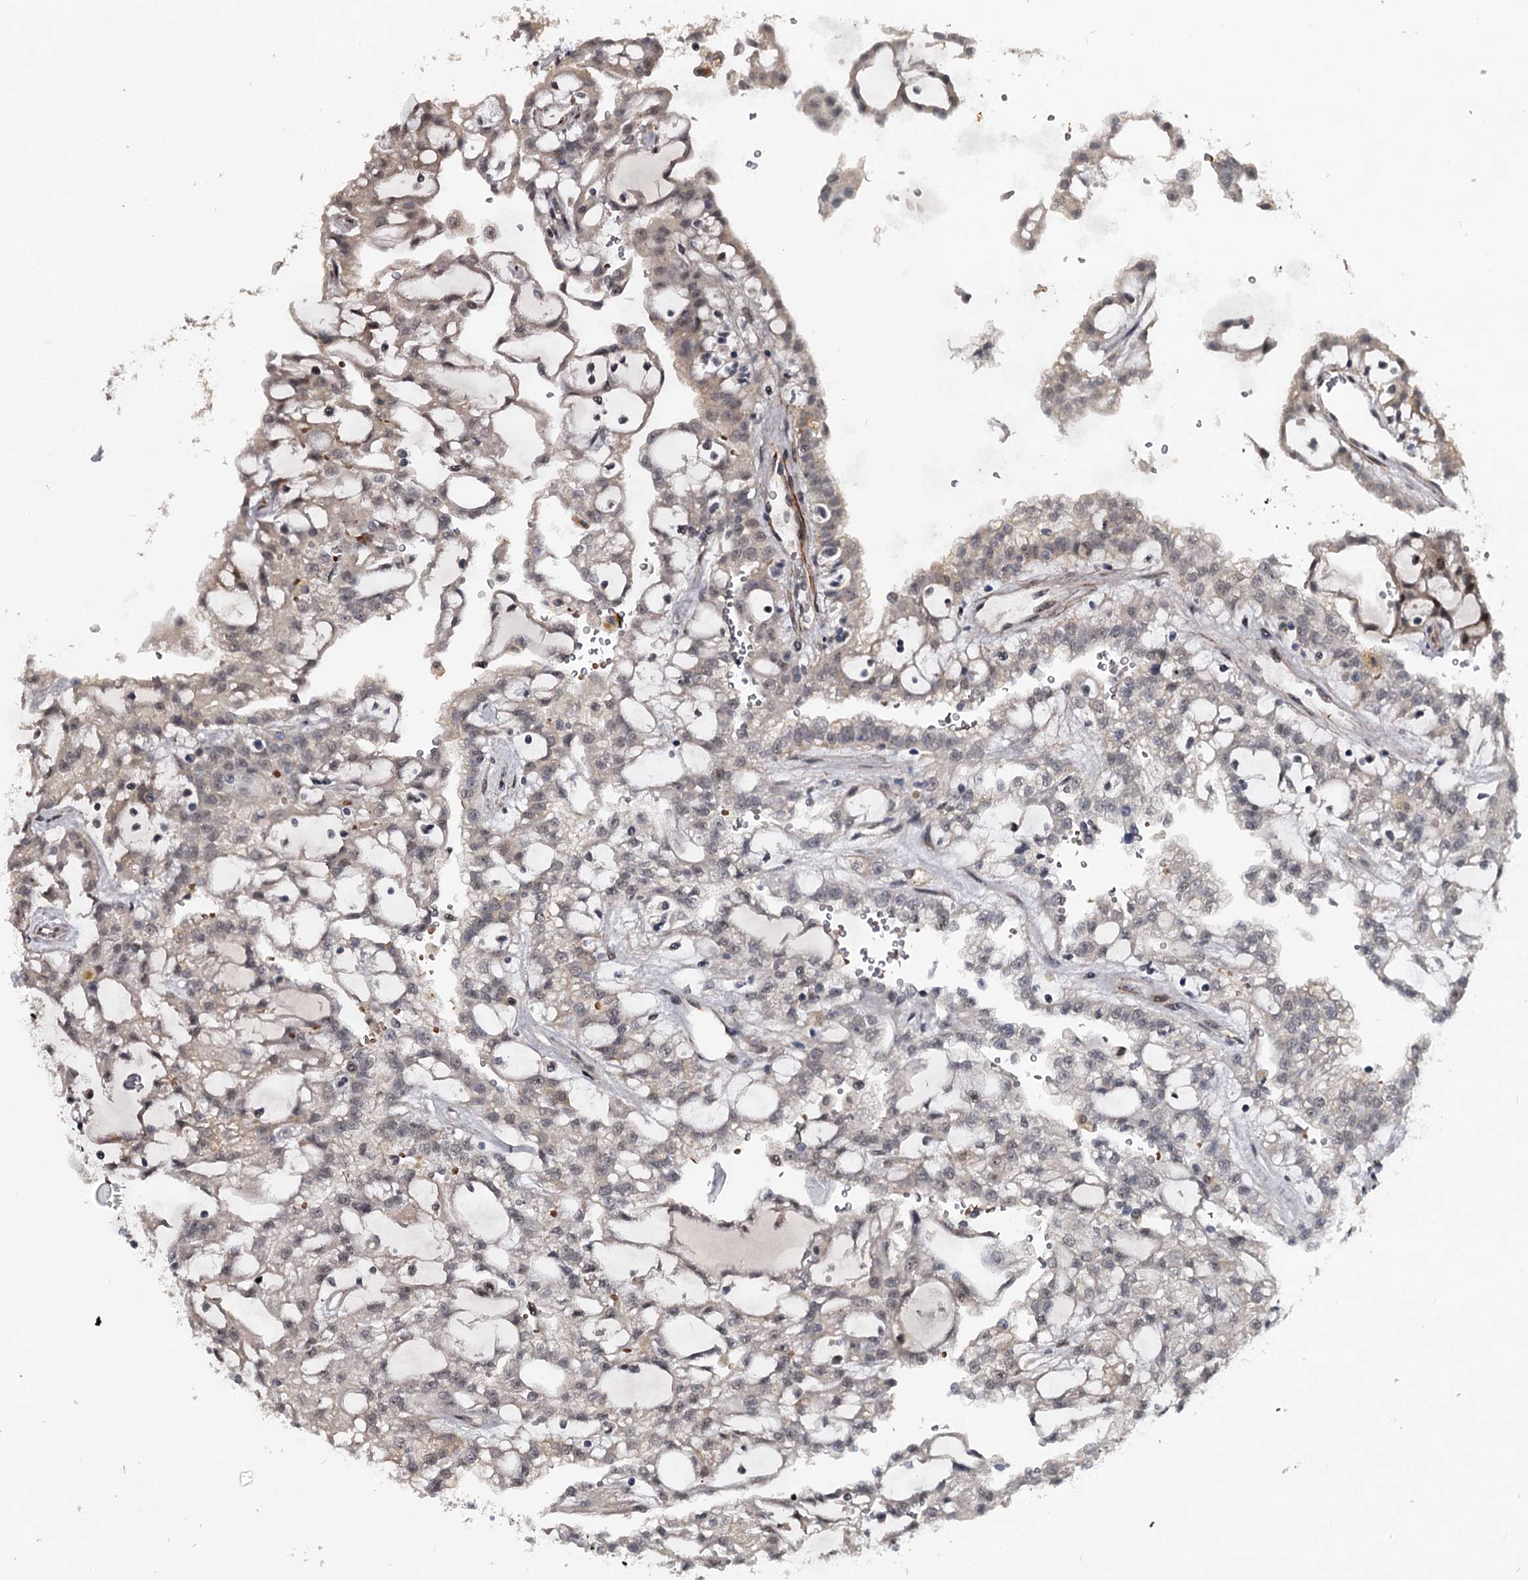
{"staining": {"intensity": "negative", "quantity": "none", "location": "none"}, "tissue": "renal cancer", "cell_type": "Tumor cells", "image_type": "cancer", "snomed": [{"axis": "morphology", "description": "Adenocarcinoma, NOS"}, {"axis": "topography", "description": "Kidney"}], "caption": "Immunohistochemistry (IHC) image of neoplastic tissue: human renal cancer stained with DAB demonstrates no significant protein staining in tumor cells.", "gene": "RNF44", "patient": {"sex": "male", "age": 63}}